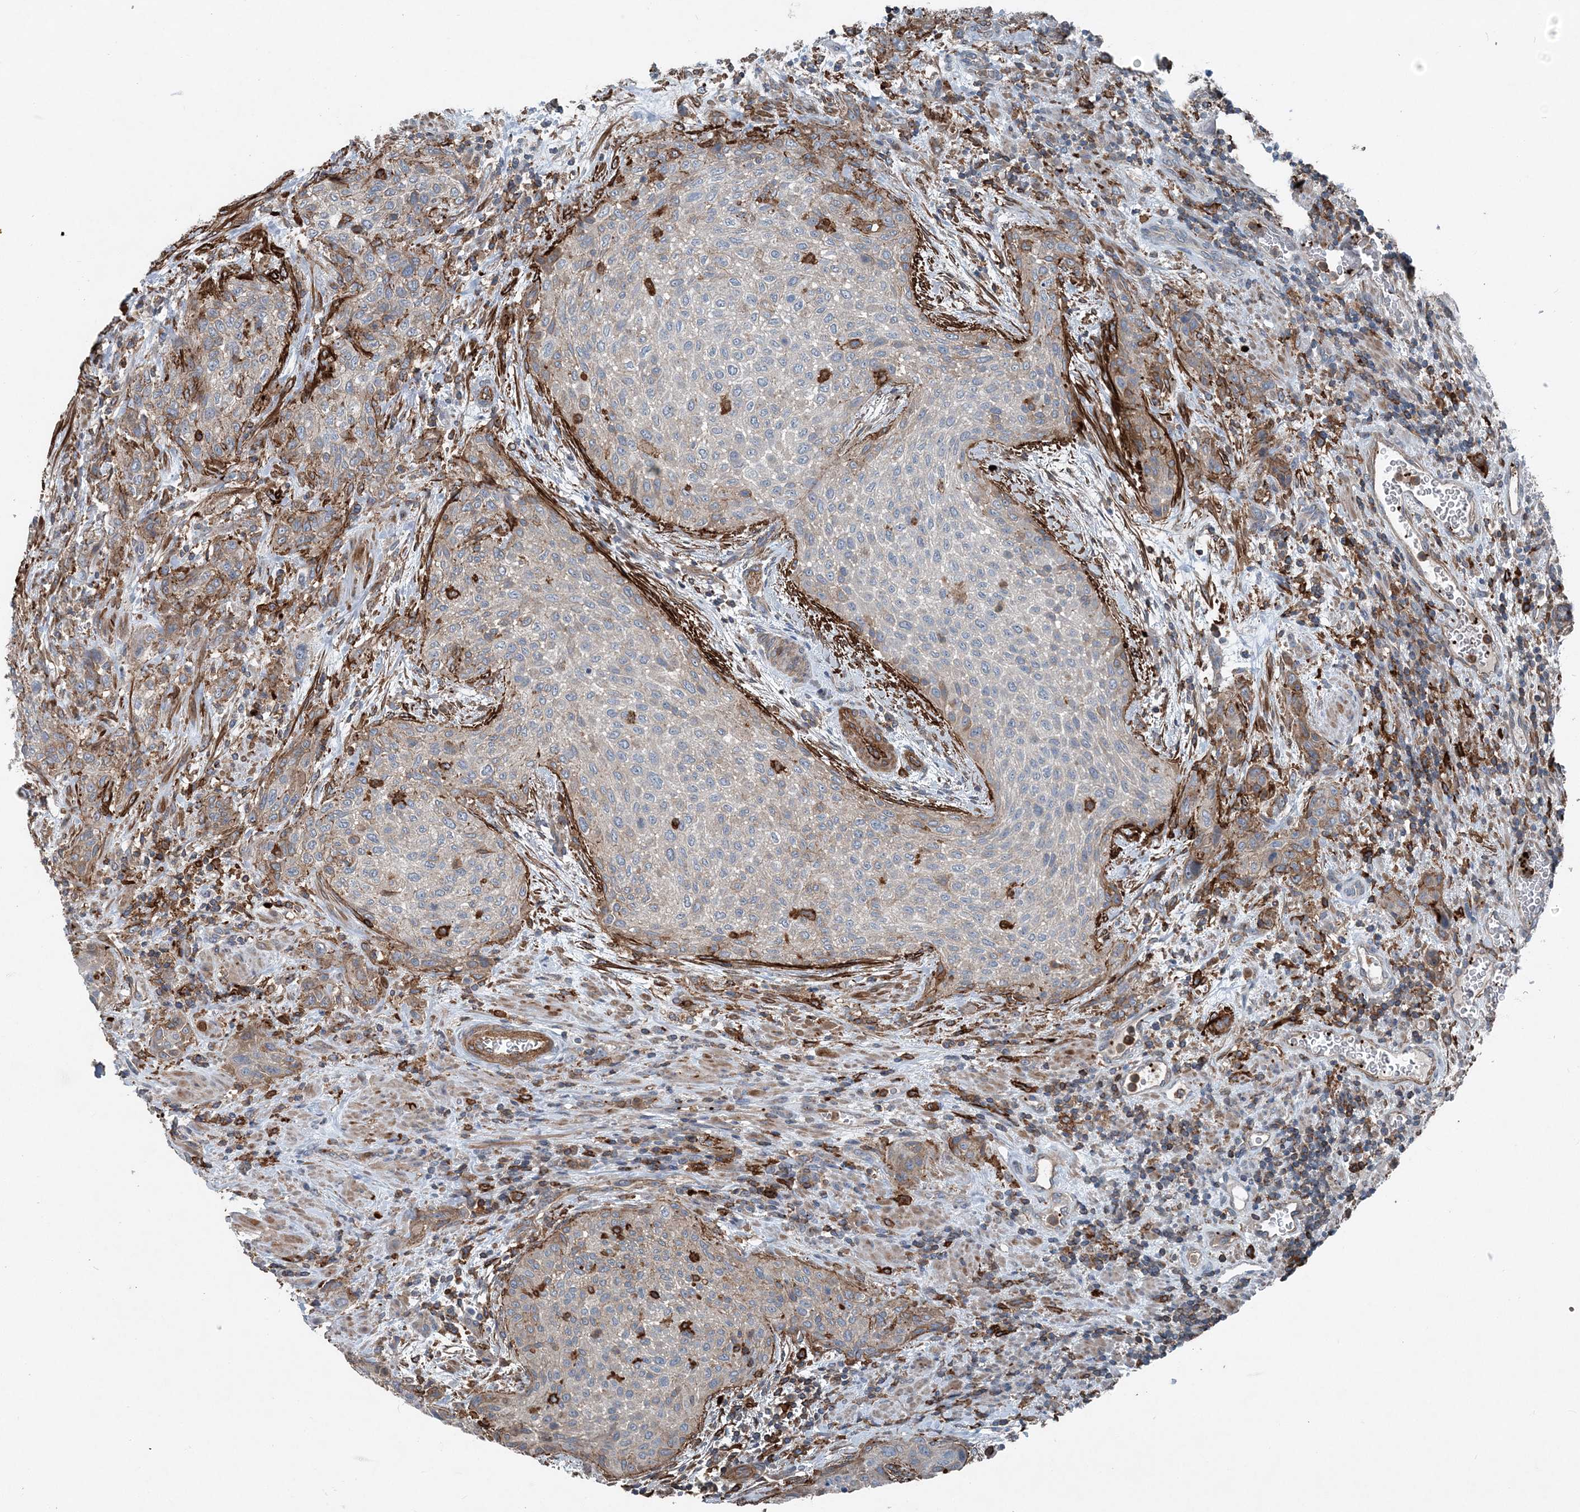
{"staining": {"intensity": "weak", "quantity": "<25%", "location": "cytoplasmic/membranous"}, "tissue": "urothelial cancer", "cell_type": "Tumor cells", "image_type": "cancer", "snomed": [{"axis": "morphology", "description": "Urothelial carcinoma, High grade"}, {"axis": "topography", "description": "Urinary bladder"}], "caption": "Tumor cells show no significant protein staining in urothelial cancer.", "gene": "DGUOK", "patient": {"sex": "male", "age": 35}}